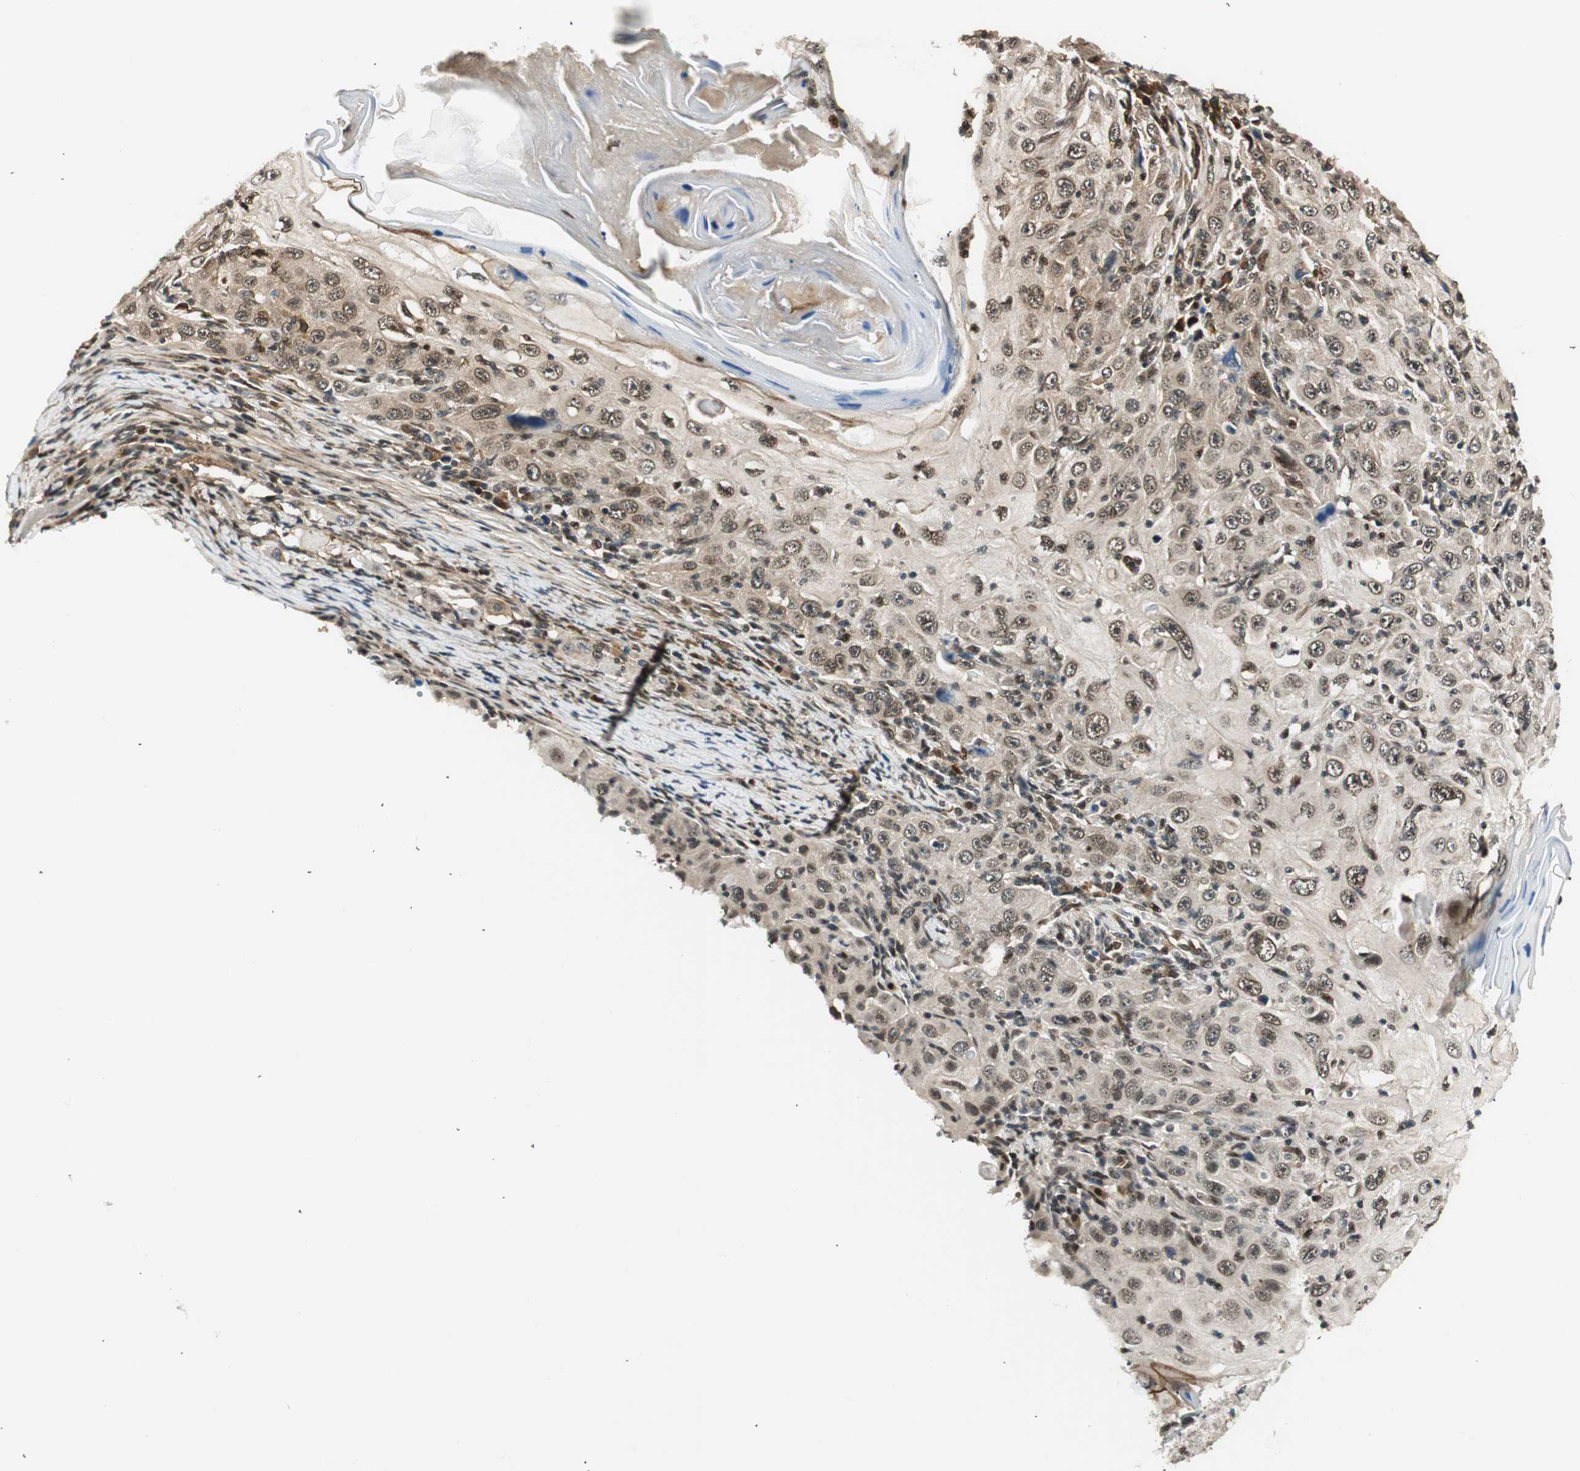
{"staining": {"intensity": "weak", "quantity": ">75%", "location": "cytoplasmic/membranous,nuclear"}, "tissue": "skin cancer", "cell_type": "Tumor cells", "image_type": "cancer", "snomed": [{"axis": "morphology", "description": "Squamous cell carcinoma, NOS"}, {"axis": "topography", "description": "Skin"}], "caption": "Immunohistochemical staining of squamous cell carcinoma (skin) exhibits weak cytoplasmic/membranous and nuclear protein staining in approximately >75% of tumor cells.", "gene": "RING1", "patient": {"sex": "female", "age": 88}}